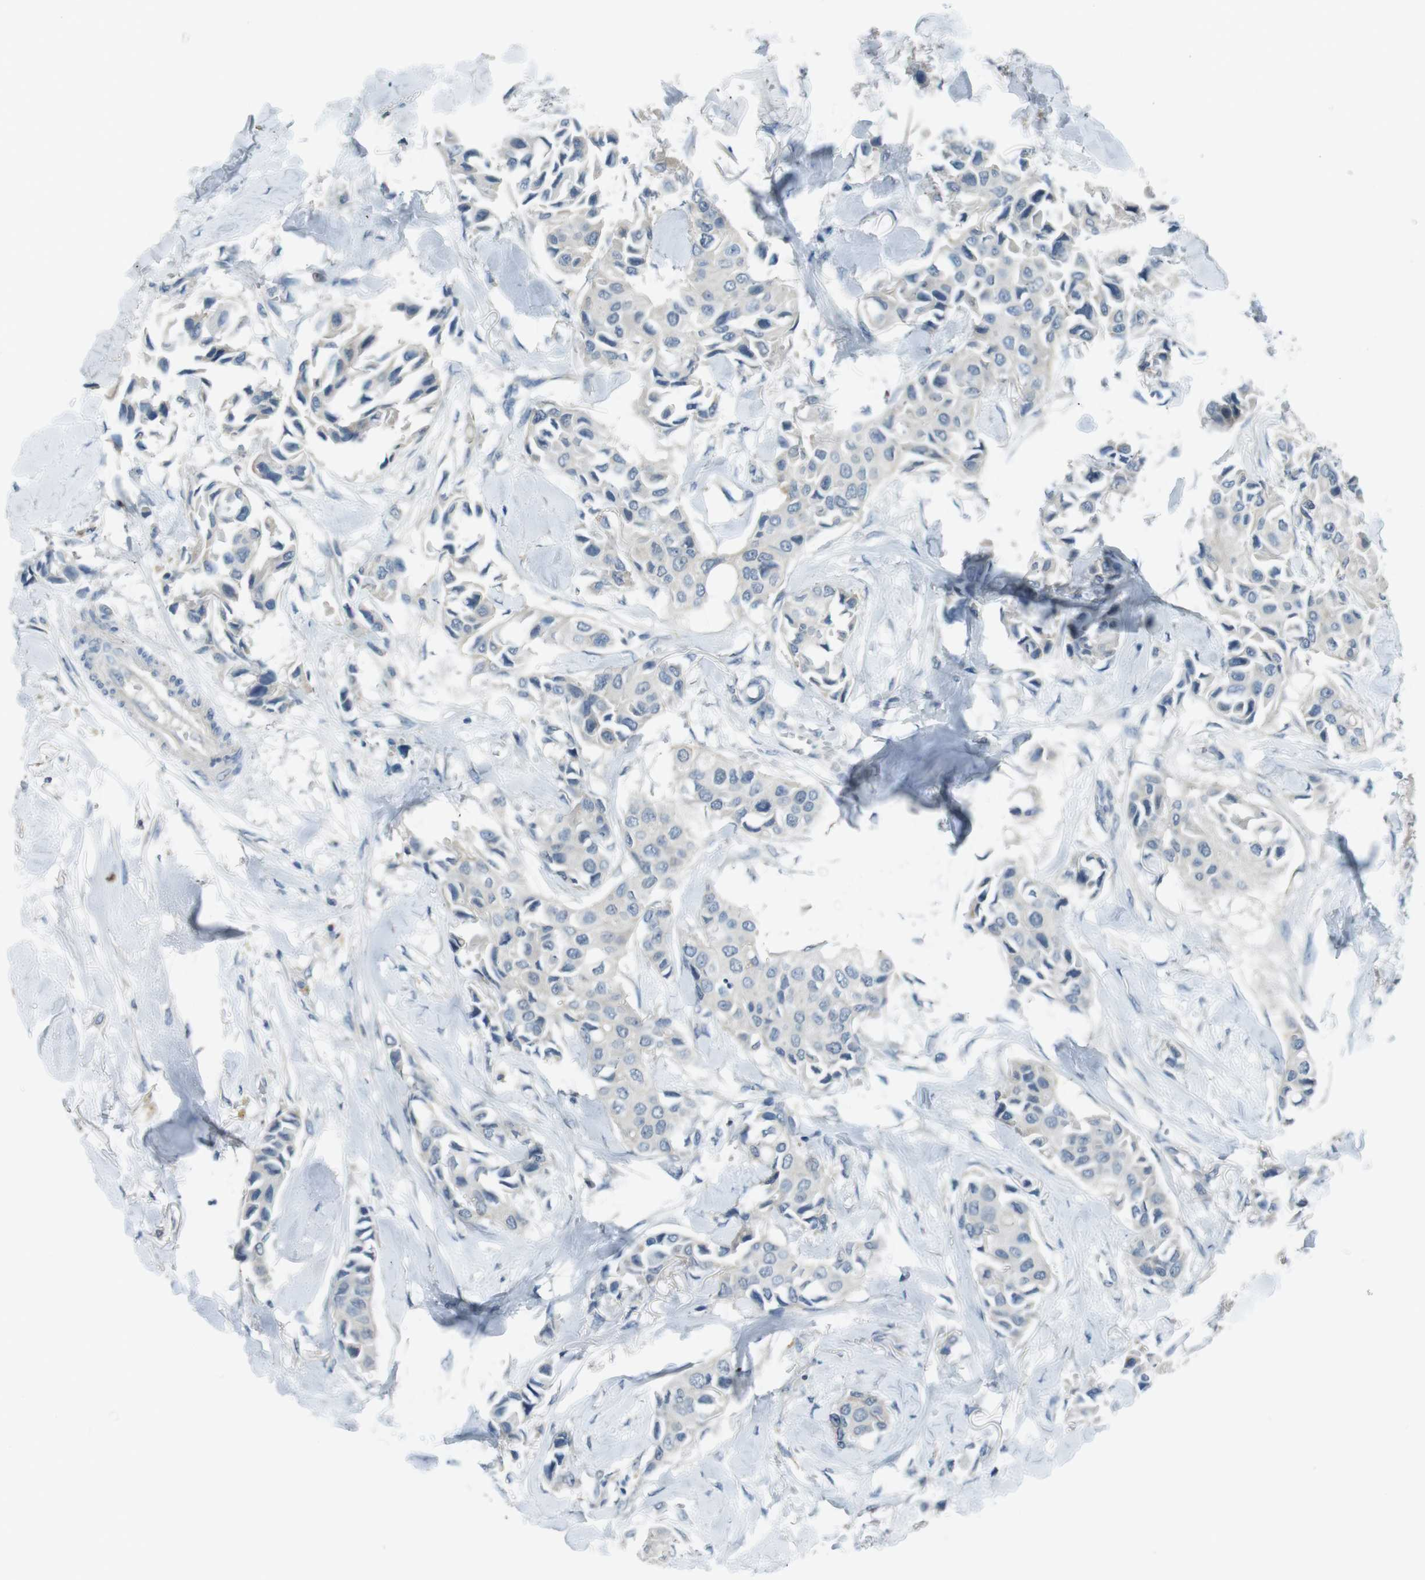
{"staining": {"intensity": "negative", "quantity": "none", "location": "none"}, "tissue": "breast cancer", "cell_type": "Tumor cells", "image_type": "cancer", "snomed": [{"axis": "morphology", "description": "Duct carcinoma"}, {"axis": "topography", "description": "Breast"}], "caption": "A high-resolution histopathology image shows IHC staining of breast cancer (intraductal carcinoma), which shows no significant positivity in tumor cells. (Brightfield microscopy of DAB immunohistochemistry (IHC) at high magnification).", "gene": "ENTPD7", "patient": {"sex": "female", "age": 80}}